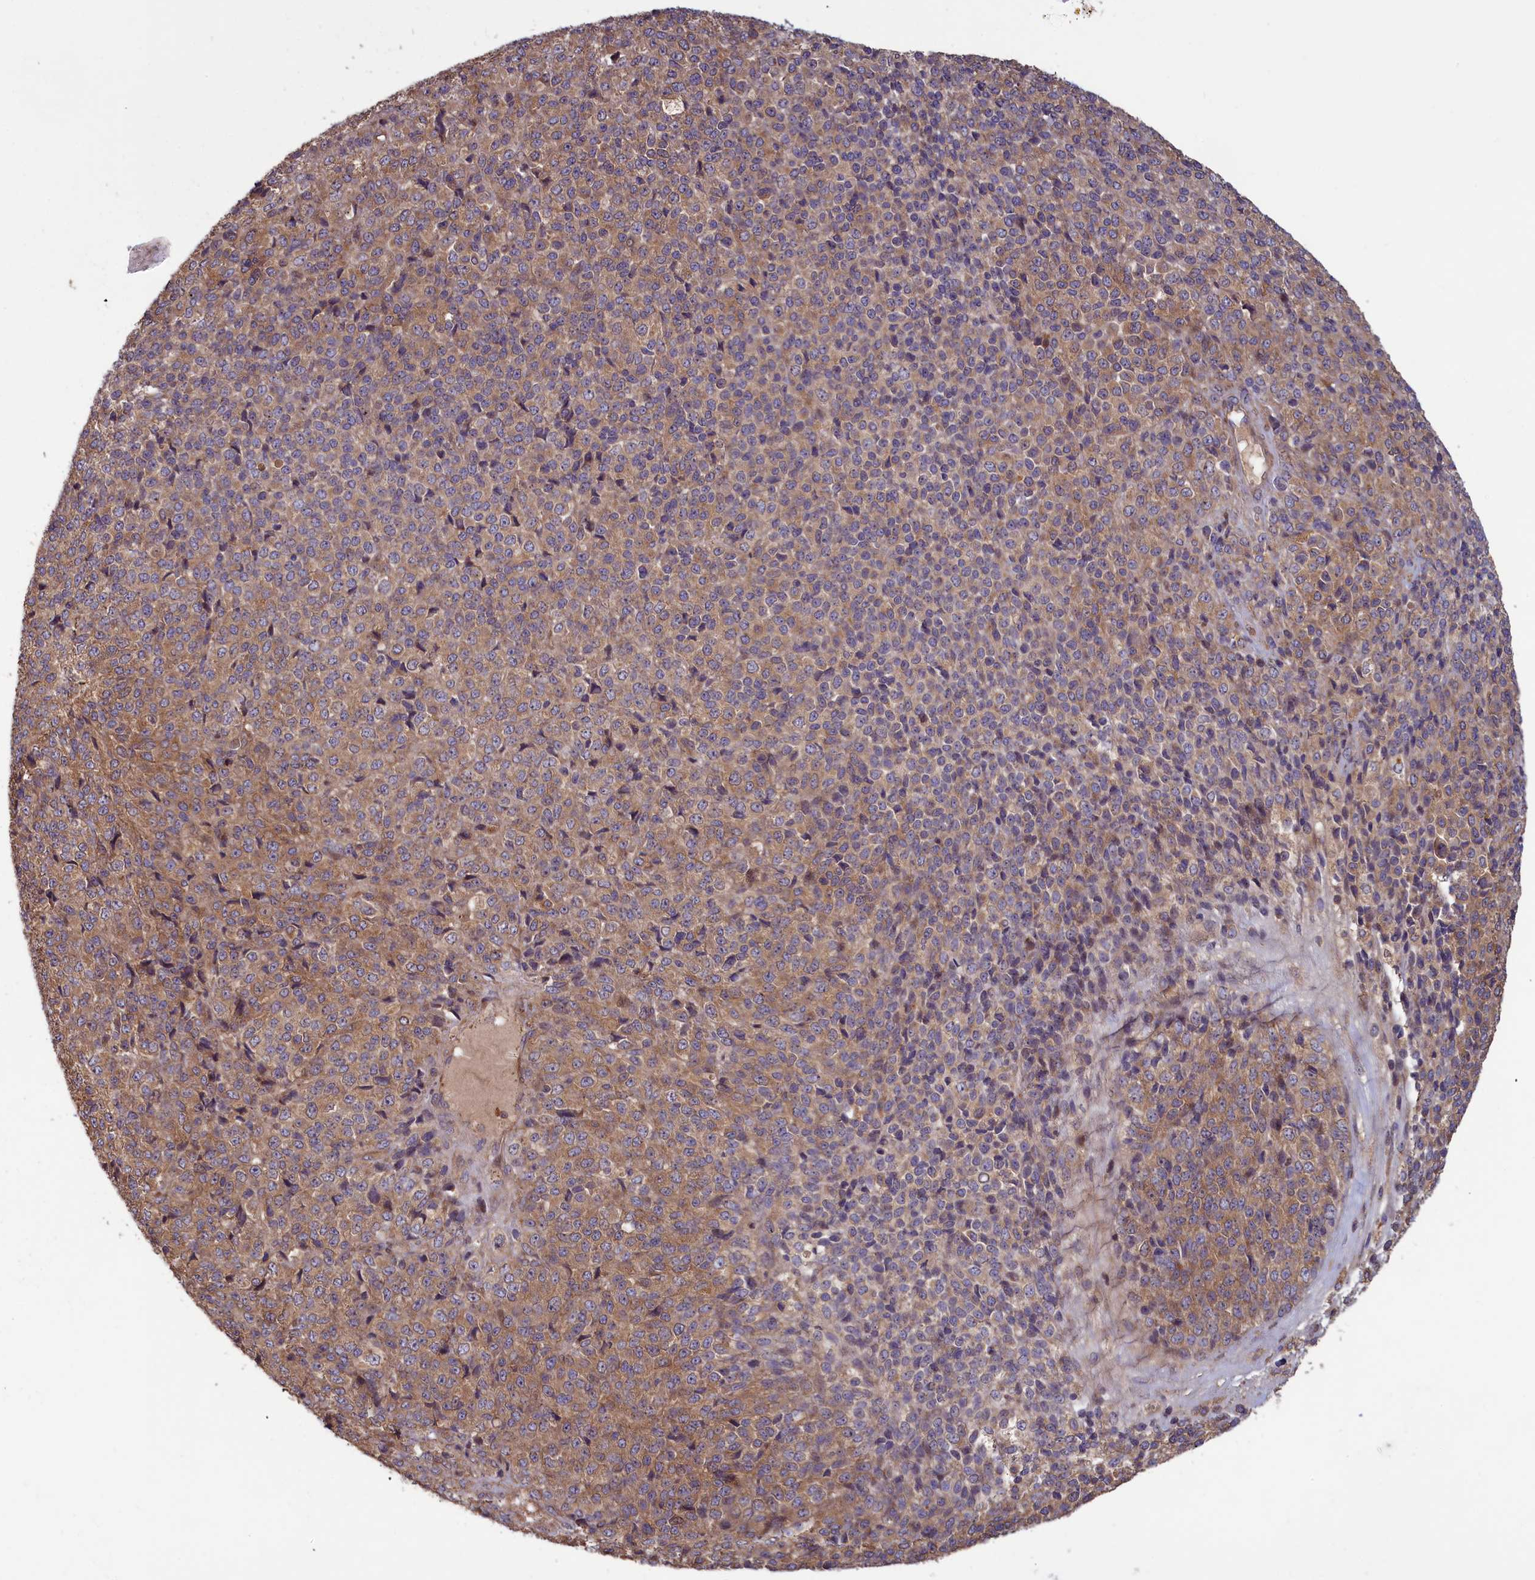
{"staining": {"intensity": "moderate", "quantity": ">75%", "location": "cytoplasmic/membranous"}, "tissue": "melanoma", "cell_type": "Tumor cells", "image_type": "cancer", "snomed": [{"axis": "morphology", "description": "Malignant melanoma, Metastatic site"}, {"axis": "topography", "description": "Brain"}], "caption": "A micrograph showing moderate cytoplasmic/membranous staining in about >75% of tumor cells in malignant melanoma (metastatic site), as visualized by brown immunohistochemical staining.", "gene": "CIAO2B", "patient": {"sex": "female", "age": 56}}